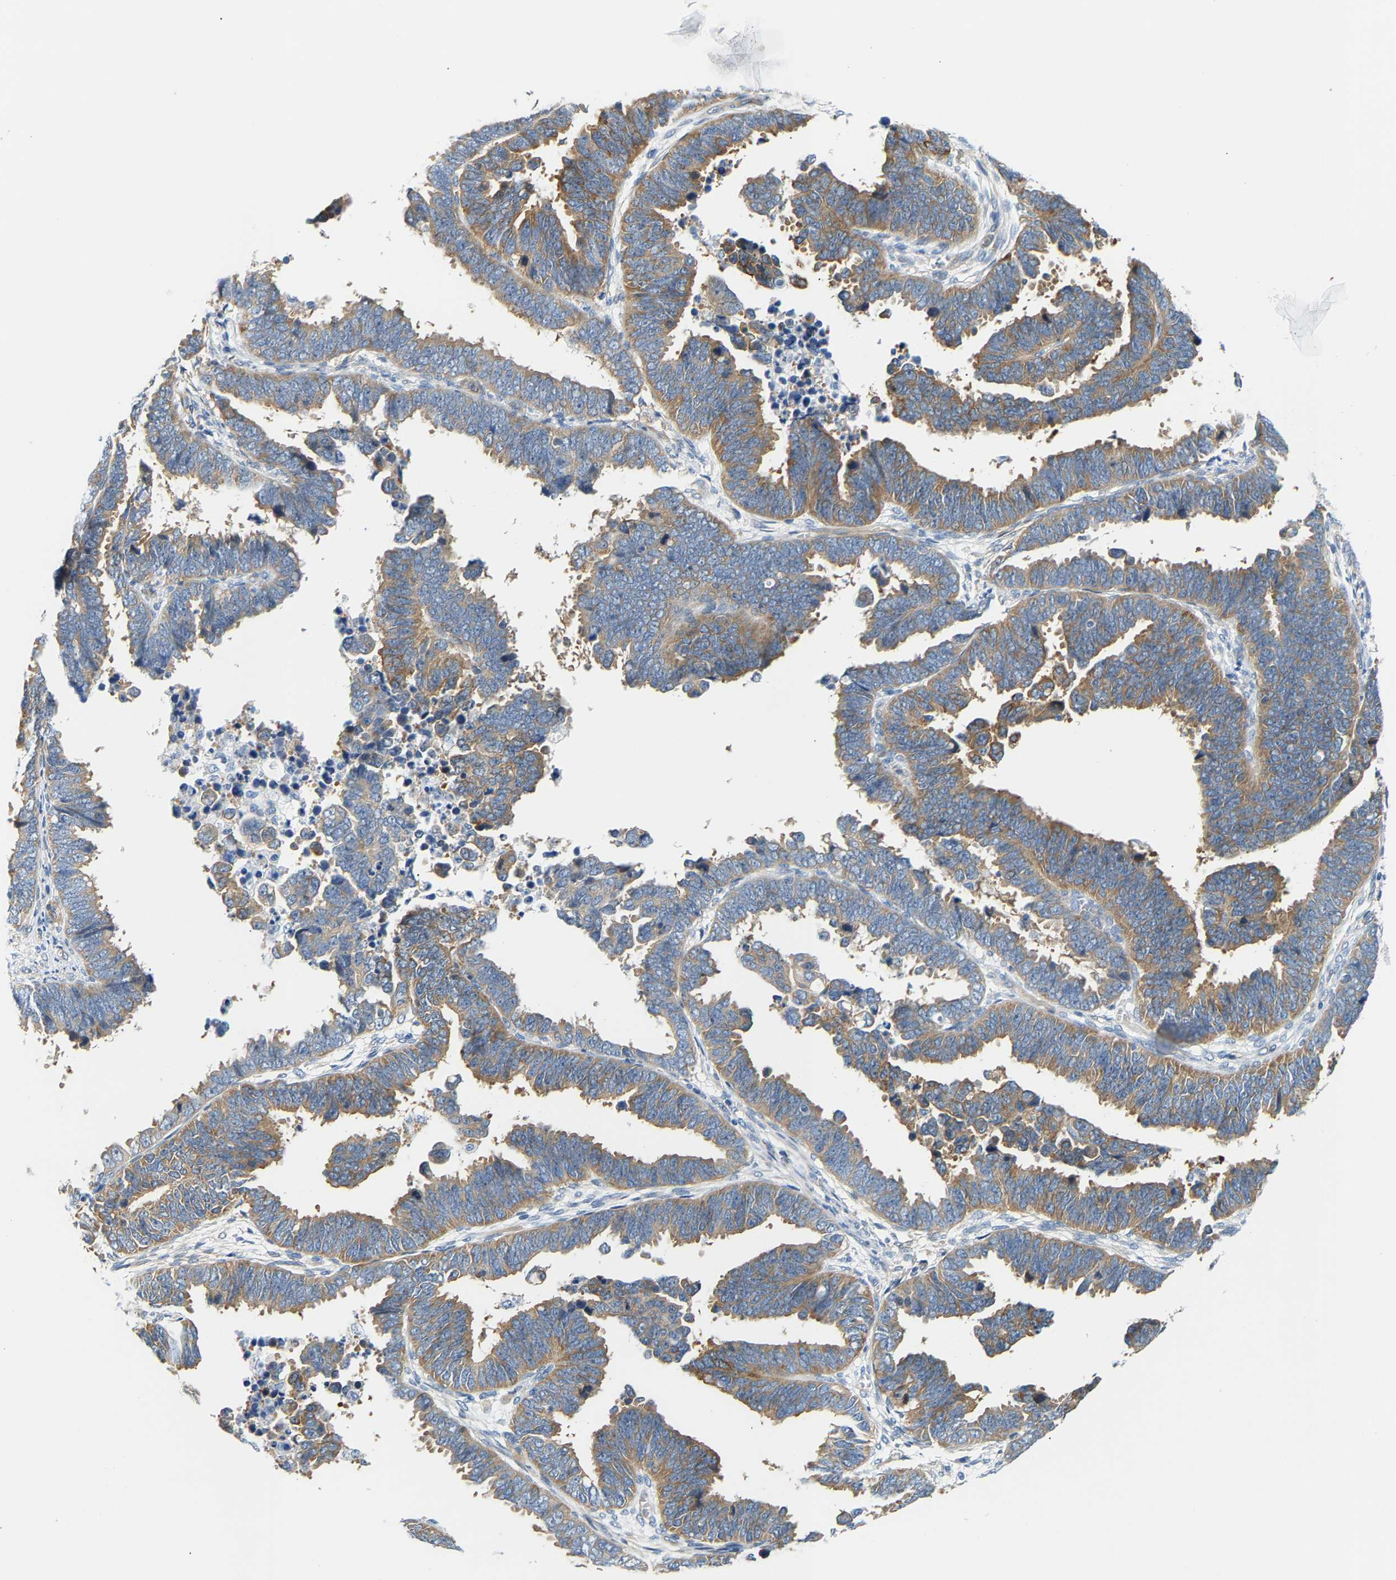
{"staining": {"intensity": "moderate", "quantity": "25%-75%", "location": "cytoplasmic/membranous"}, "tissue": "endometrial cancer", "cell_type": "Tumor cells", "image_type": "cancer", "snomed": [{"axis": "morphology", "description": "Adenocarcinoma, NOS"}, {"axis": "topography", "description": "Endometrium"}], "caption": "IHC micrograph of endometrial cancer stained for a protein (brown), which shows medium levels of moderate cytoplasmic/membranous positivity in approximately 25%-75% of tumor cells.", "gene": "PAWR", "patient": {"sex": "female", "age": 75}}